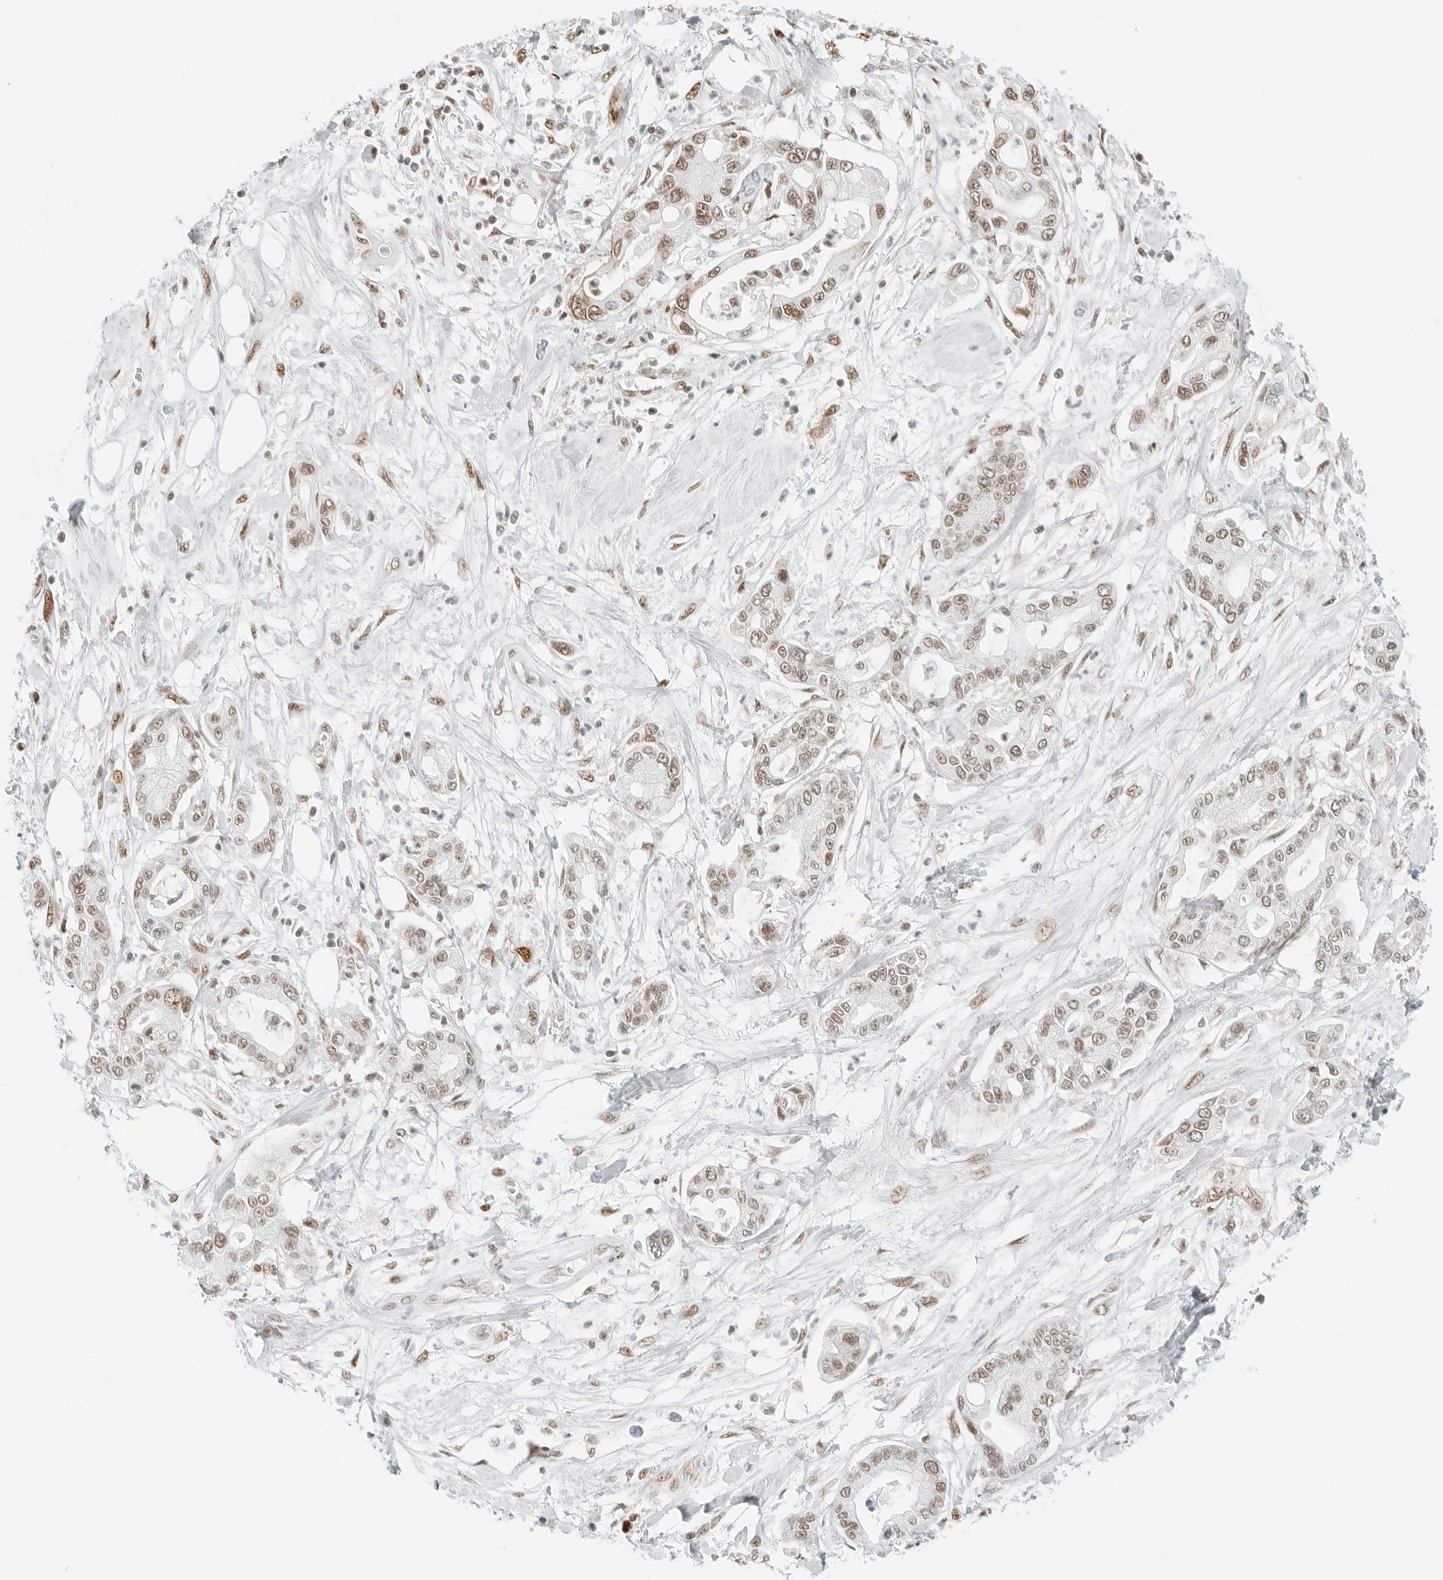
{"staining": {"intensity": "moderate", "quantity": ">75%", "location": "nuclear"}, "tissue": "pancreatic cancer", "cell_type": "Tumor cells", "image_type": "cancer", "snomed": [{"axis": "morphology", "description": "Adenocarcinoma, NOS"}, {"axis": "topography", "description": "Pancreas"}], "caption": "This image displays pancreatic cancer stained with immunohistochemistry to label a protein in brown. The nuclear of tumor cells show moderate positivity for the protein. Nuclei are counter-stained blue.", "gene": "CRTC2", "patient": {"sex": "male", "age": 68}}